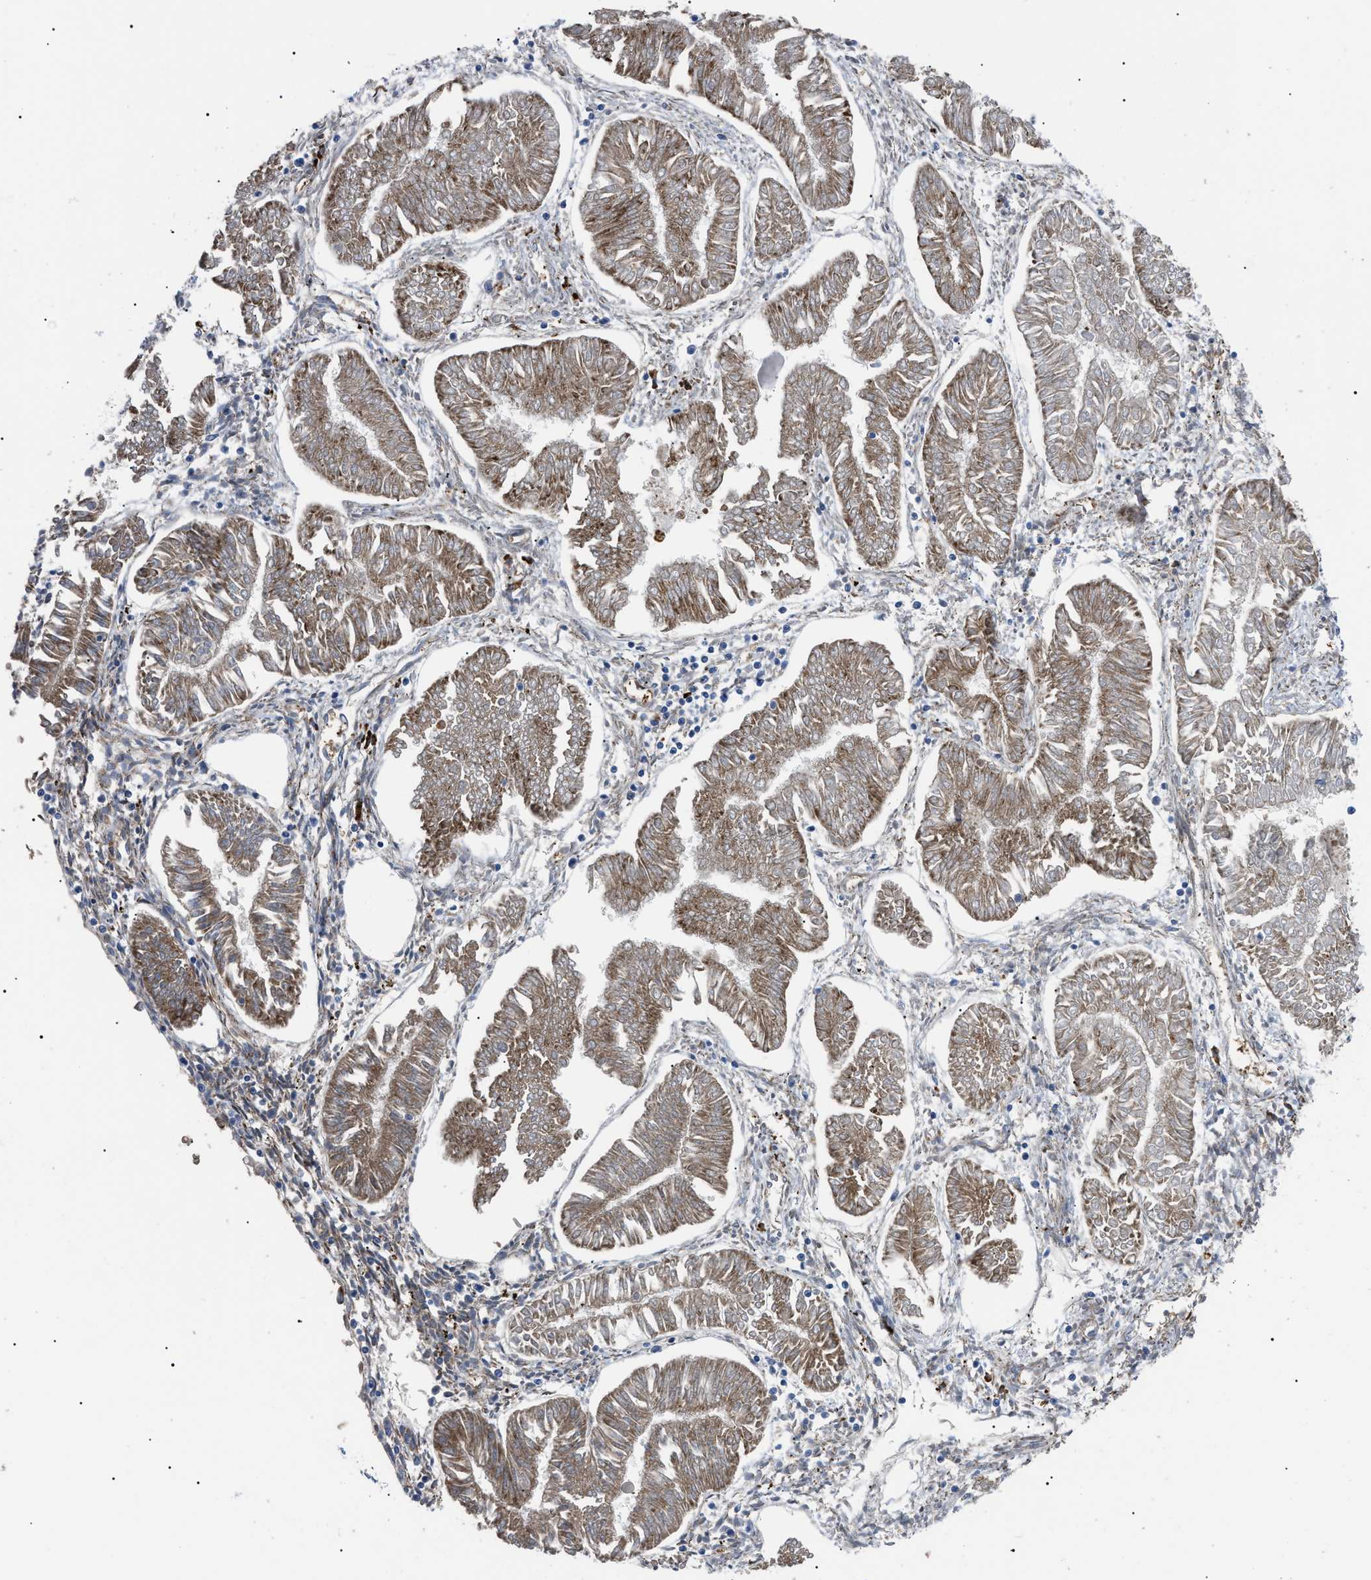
{"staining": {"intensity": "moderate", "quantity": ">75%", "location": "cytoplasmic/membranous"}, "tissue": "endometrial cancer", "cell_type": "Tumor cells", "image_type": "cancer", "snomed": [{"axis": "morphology", "description": "Adenocarcinoma, NOS"}, {"axis": "topography", "description": "Endometrium"}], "caption": "Tumor cells show moderate cytoplasmic/membranous staining in about >75% of cells in endometrial cancer (adenocarcinoma).", "gene": "MYO10", "patient": {"sex": "female", "age": 53}}